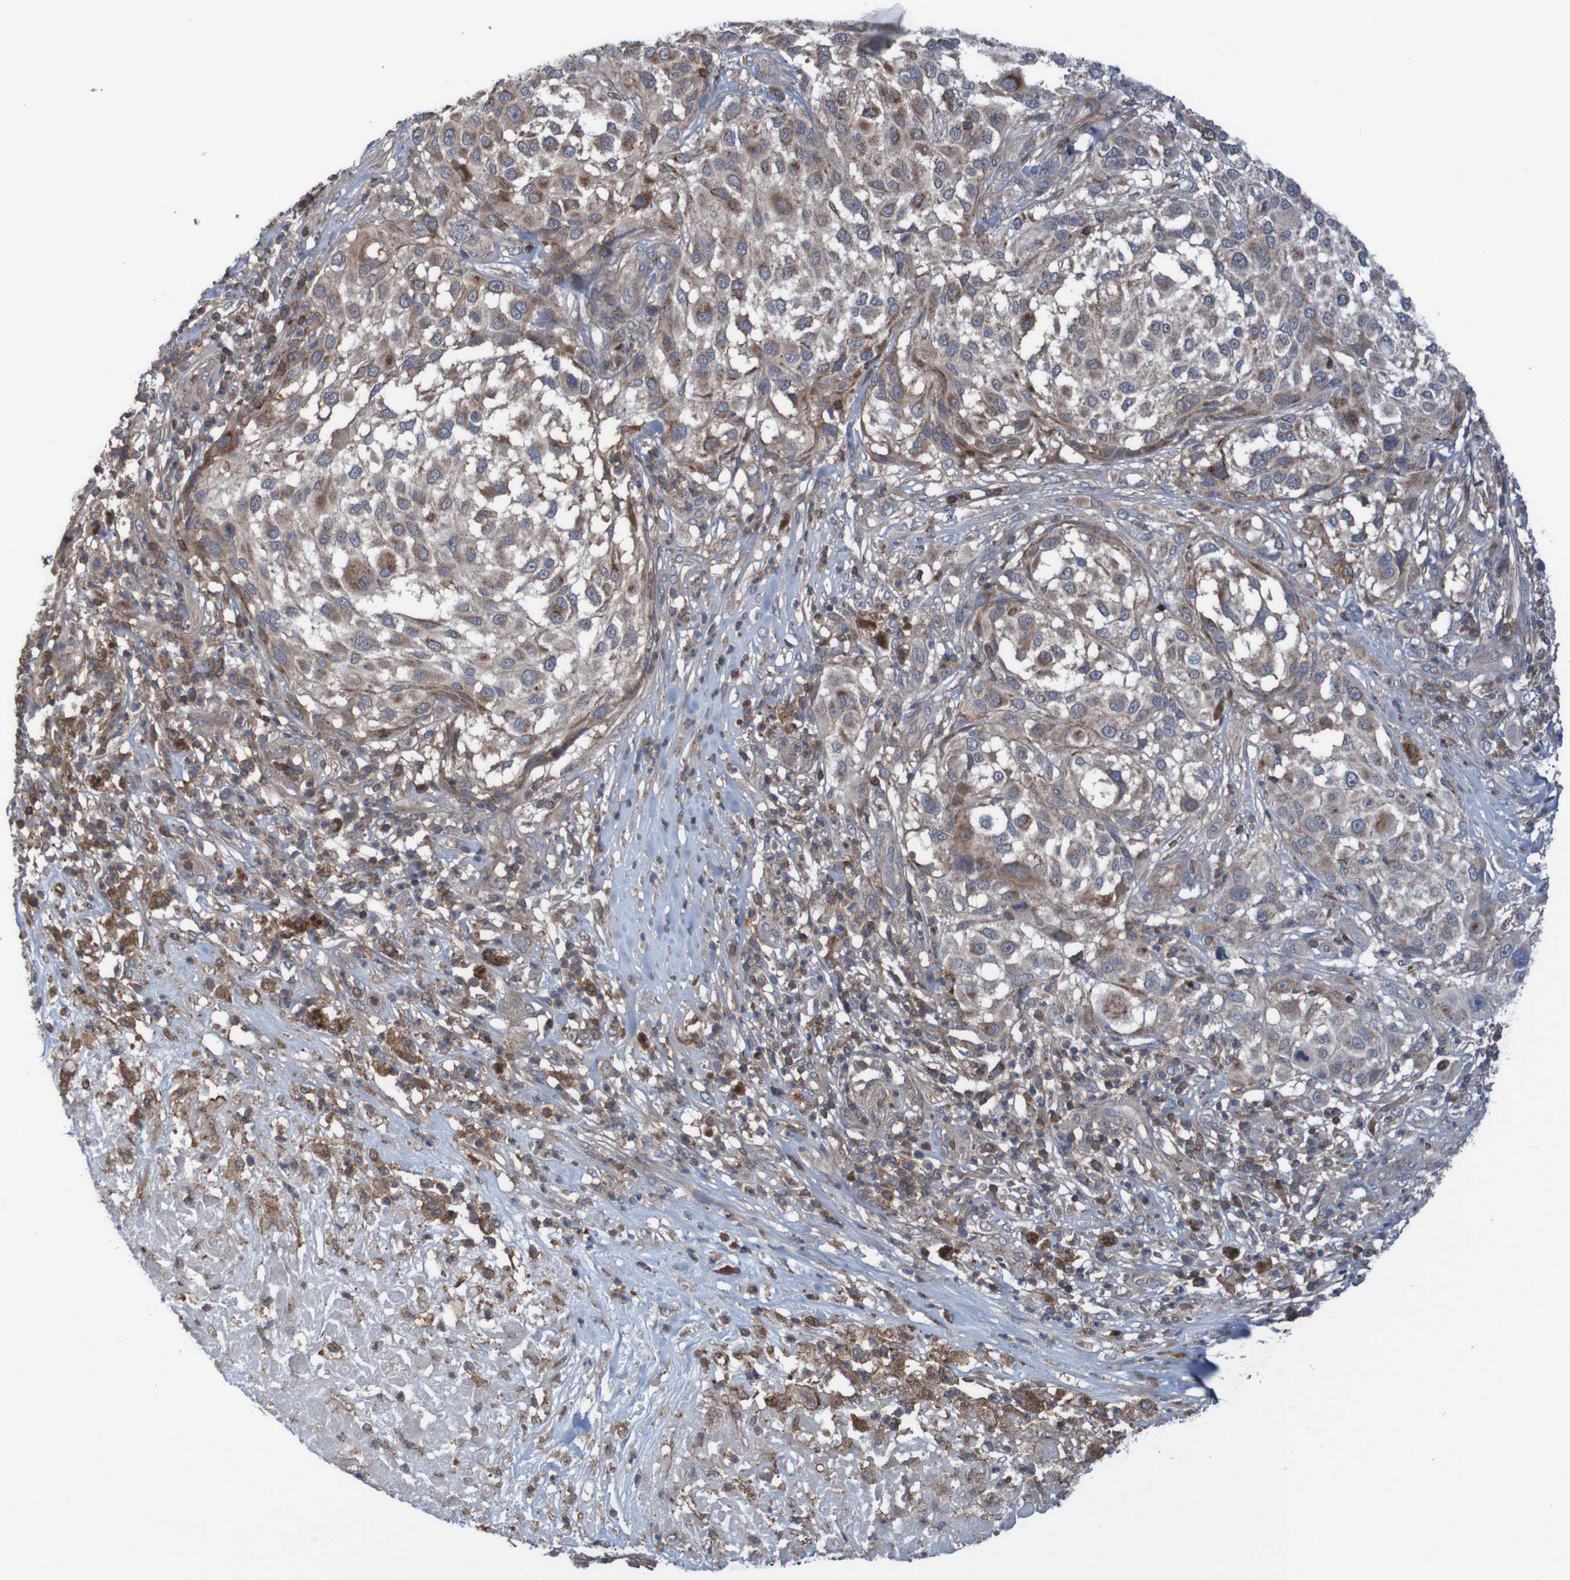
{"staining": {"intensity": "moderate", "quantity": ">75%", "location": "cytoplasmic/membranous"}, "tissue": "melanoma", "cell_type": "Tumor cells", "image_type": "cancer", "snomed": [{"axis": "morphology", "description": "Necrosis, NOS"}, {"axis": "morphology", "description": "Malignant melanoma, NOS"}, {"axis": "topography", "description": "Skin"}], "caption": "Protein staining of malignant melanoma tissue exhibits moderate cytoplasmic/membranous expression in about >75% of tumor cells.", "gene": "PDGFB", "patient": {"sex": "female", "age": 87}}